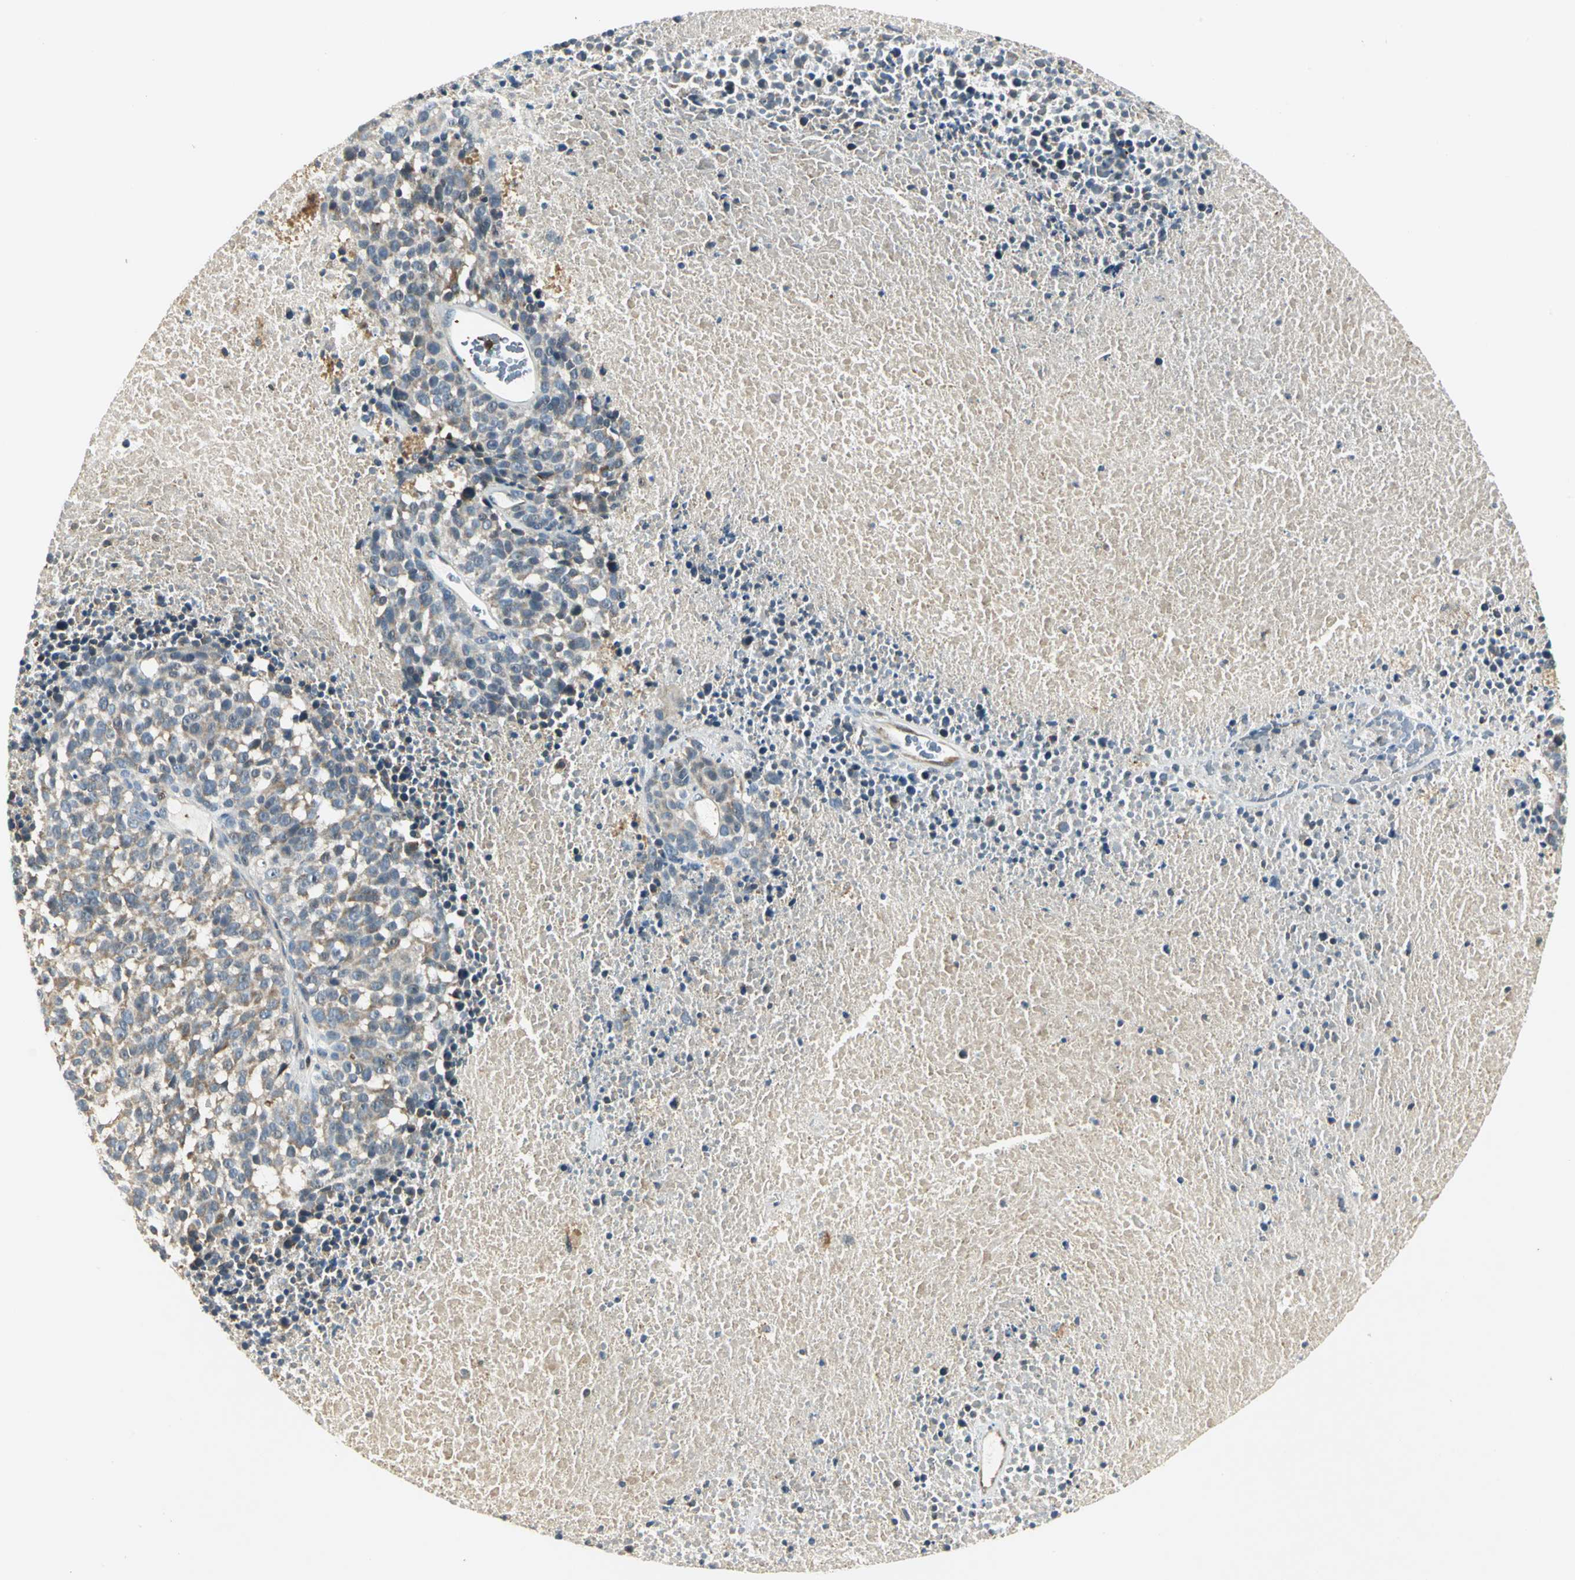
{"staining": {"intensity": "weak", "quantity": "25%-75%", "location": "cytoplasmic/membranous"}, "tissue": "melanoma", "cell_type": "Tumor cells", "image_type": "cancer", "snomed": [{"axis": "morphology", "description": "Malignant melanoma, Metastatic site"}, {"axis": "topography", "description": "Cerebral cortex"}], "caption": "A low amount of weak cytoplasmic/membranous staining is appreciated in about 25%-75% of tumor cells in malignant melanoma (metastatic site) tissue.", "gene": "USP40", "patient": {"sex": "female", "age": 52}}